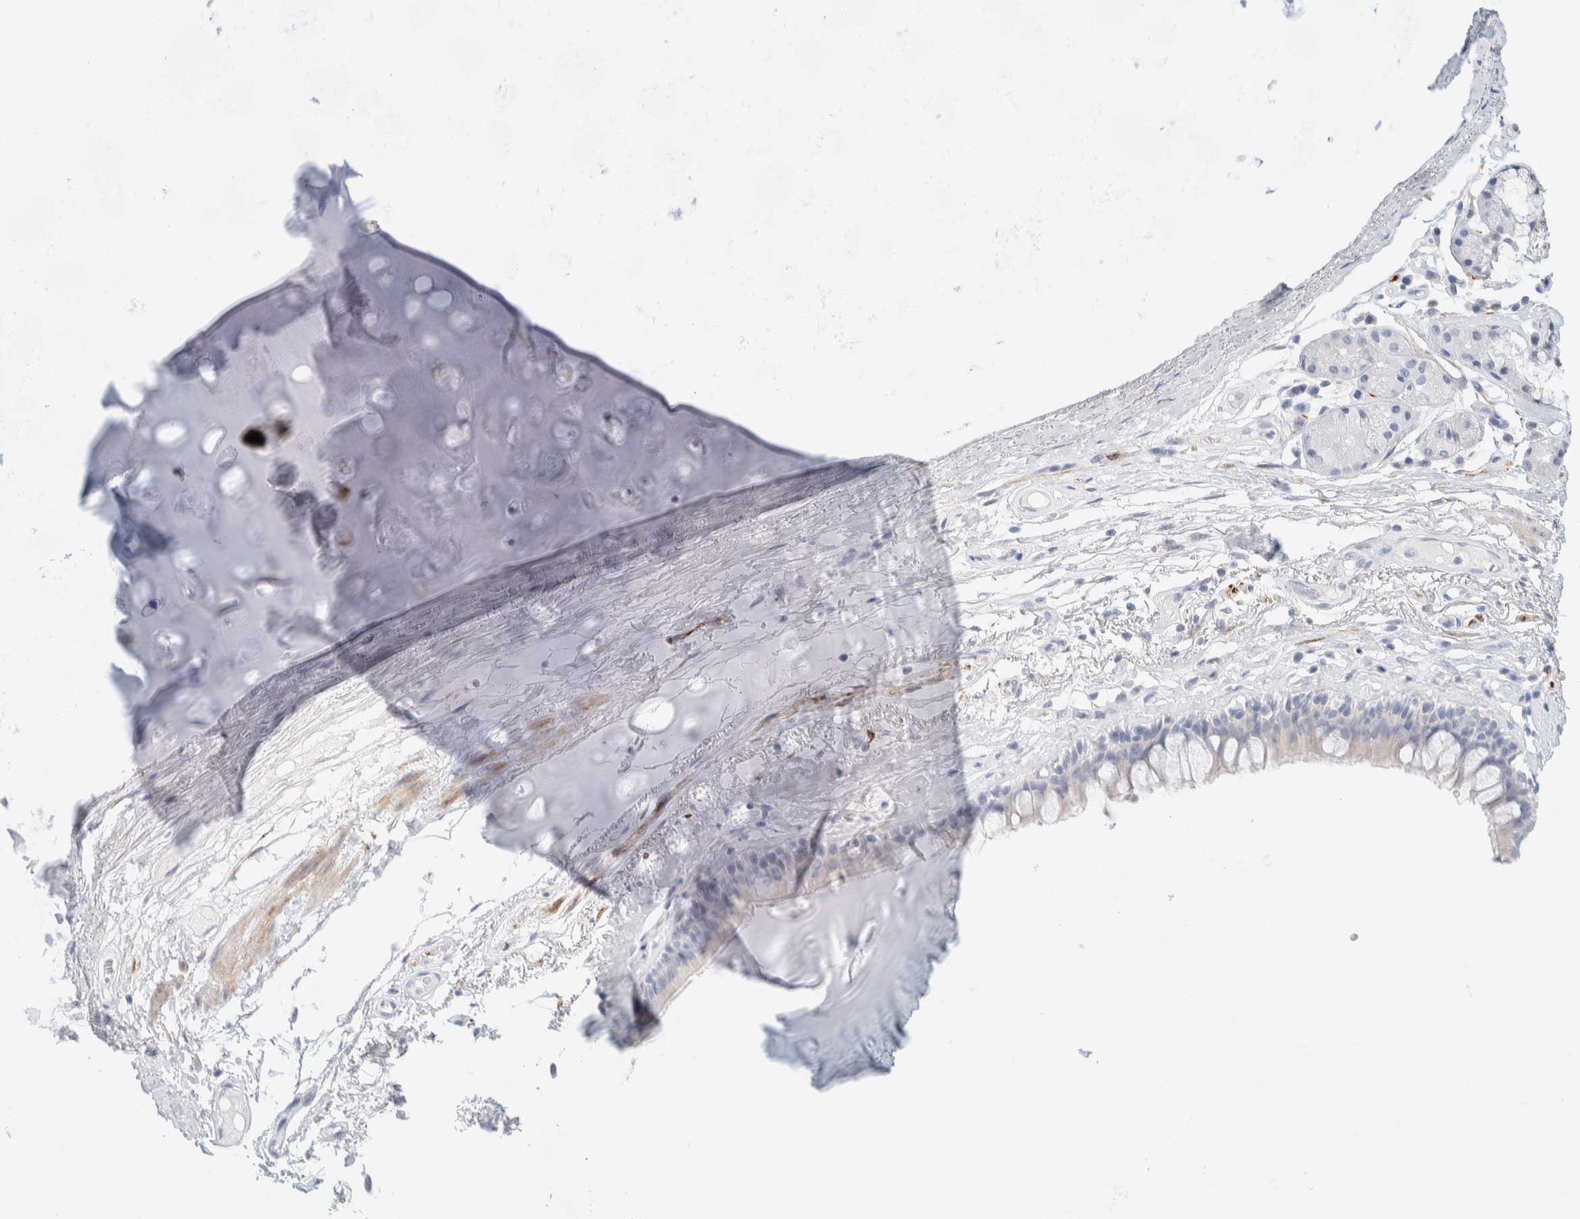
{"staining": {"intensity": "negative", "quantity": "none", "location": "none"}, "tissue": "bronchus", "cell_type": "Respiratory epithelial cells", "image_type": "normal", "snomed": [{"axis": "morphology", "description": "Normal tissue, NOS"}, {"axis": "topography", "description": "Cartilage tissue"}], "caption": "Immunohistochemical staining of unremarkable bronchus shows no significant staining in respiratory epithelial cells.", "gene": "ATCAY", "patient": {"sex": "female", "age": 63}}